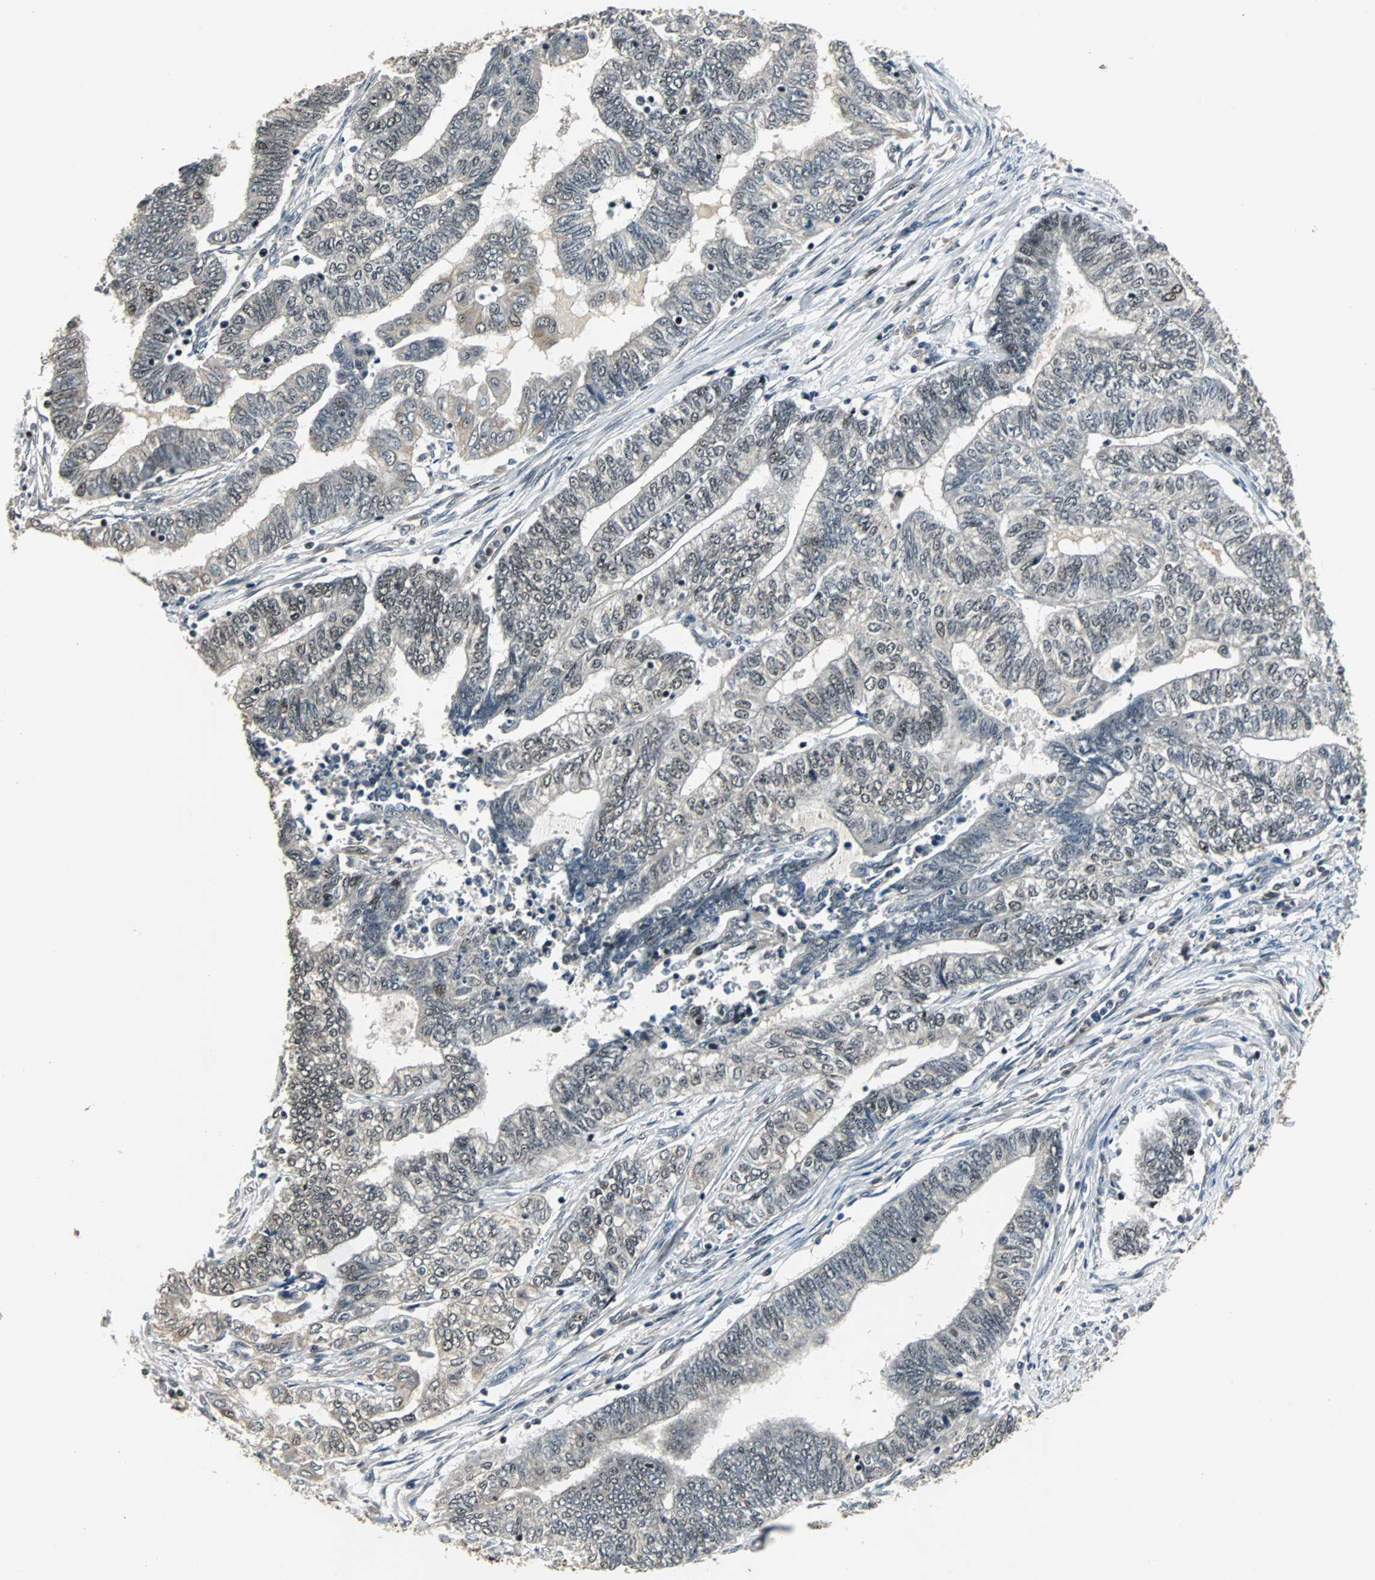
{"staining": {"intensity": "weak", "quantity": "25%-75%", "location": "nuclear"}, "tissue": "endometrial cancer", "cell_type": "Tumor cells", "image_type": "cancer", "snomed": [{"axis": "morphology", "description": "Adenocarcinoma, NOS"}, {"axis": "topography", "description": "Uterus"}, {"axis": "topography", "description": "Endometrium"}], "caption": "A high-resolution histopathology image shows IHC staining of endometrial cancer (adenocarcinoma), which reveals weak nuclear expression in approximately 25%-75% of tumor cells.", "gene": "MED4", "patient": {"sex": "female", "age": 70}}